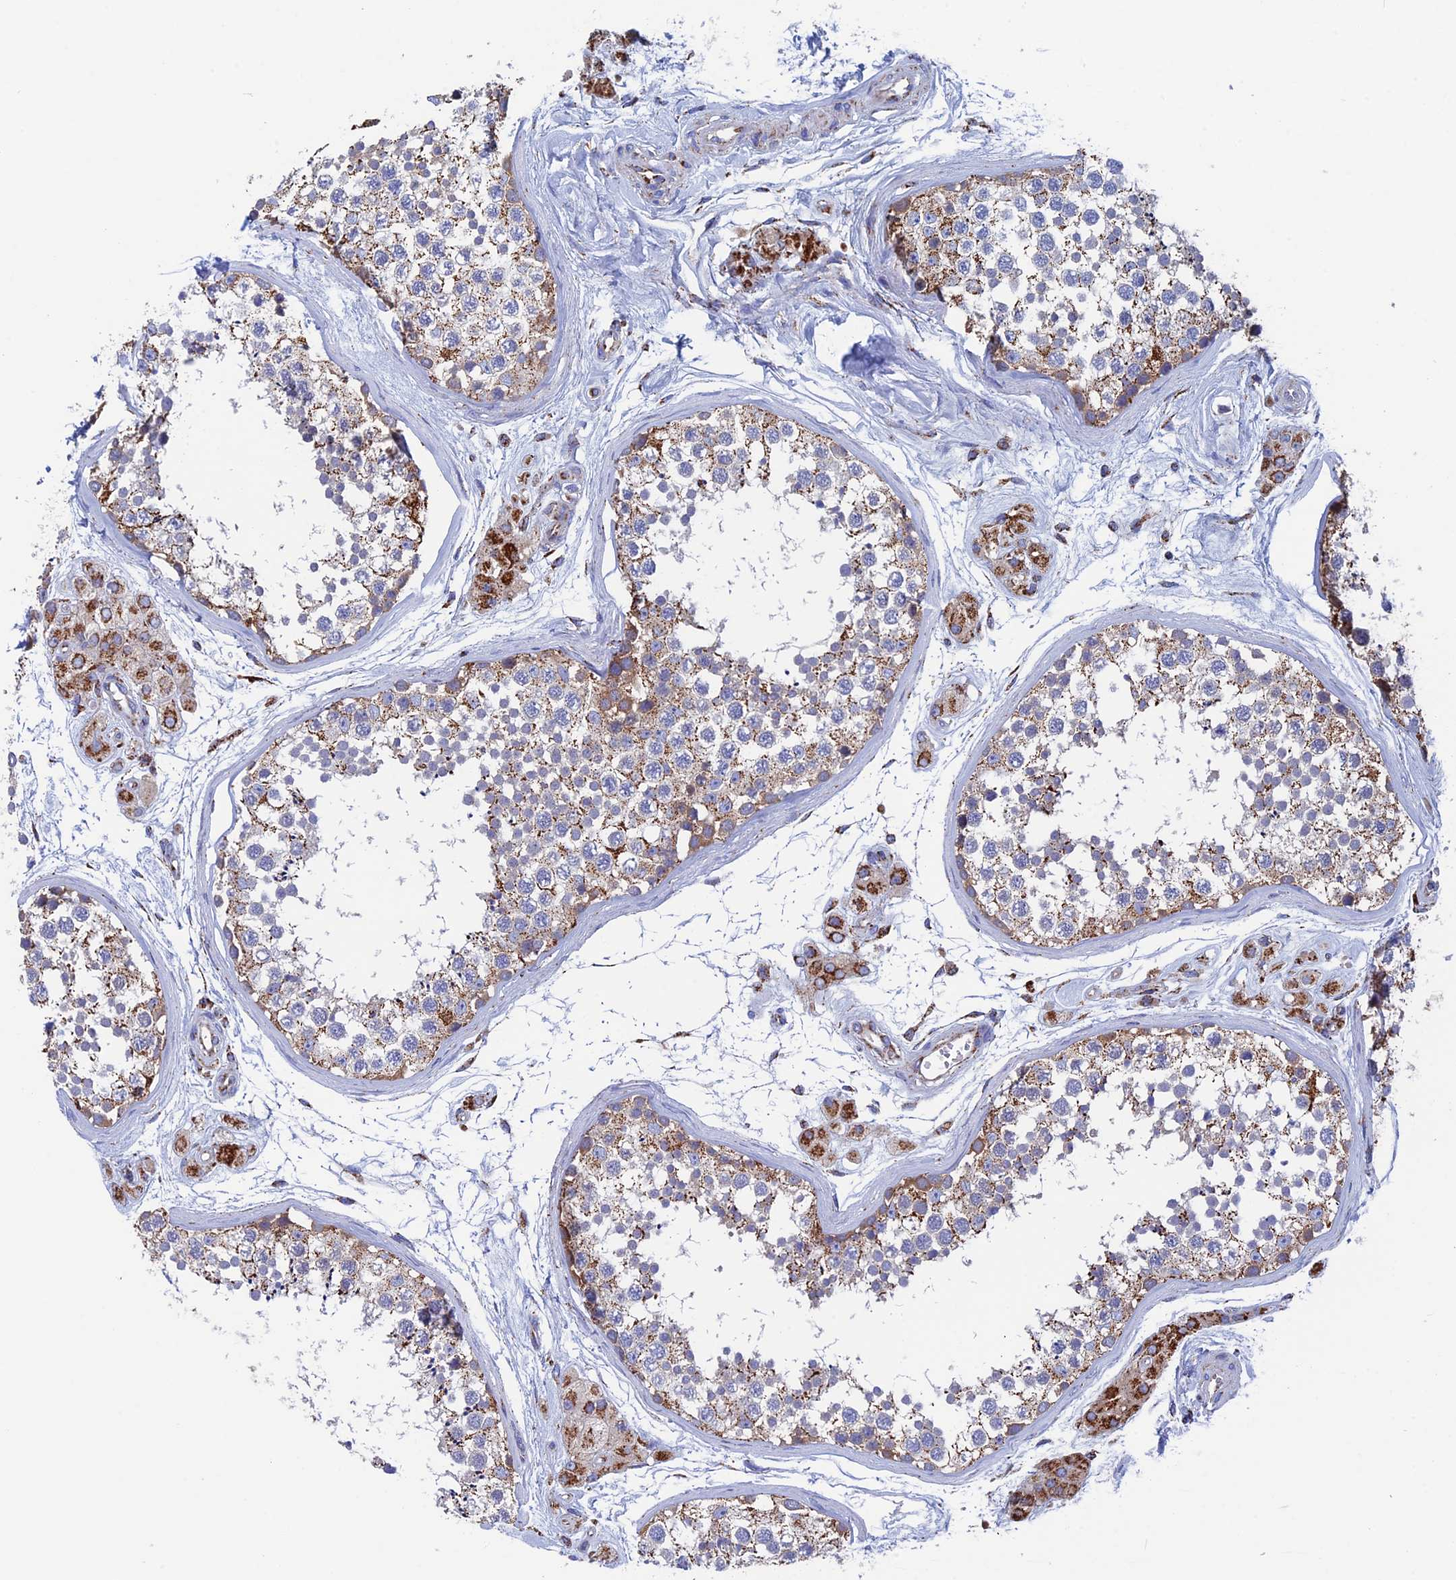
{"staining": {"intensity": "moderate", "quantity": "25%-75%", "location": "cytoplasmic/membranous"}, "tissue": "testis", "cell_type": "Cells in seminiferous ducts", "image_type": "normal", "snomed": [{"axis": "morphology", "description": "Normal tissue, NOS"}, {"axis": "topography", "description": "Testis"}], "caption": "High-power microscopy captured an IHC histopathology image of normal testis, revealing moderate cytoplasmic/membranous expression in about 25%-75% of cells in seminiferous ducts.", "gene": "WDR83", "patient": {"sex": "male", "age": 56}}